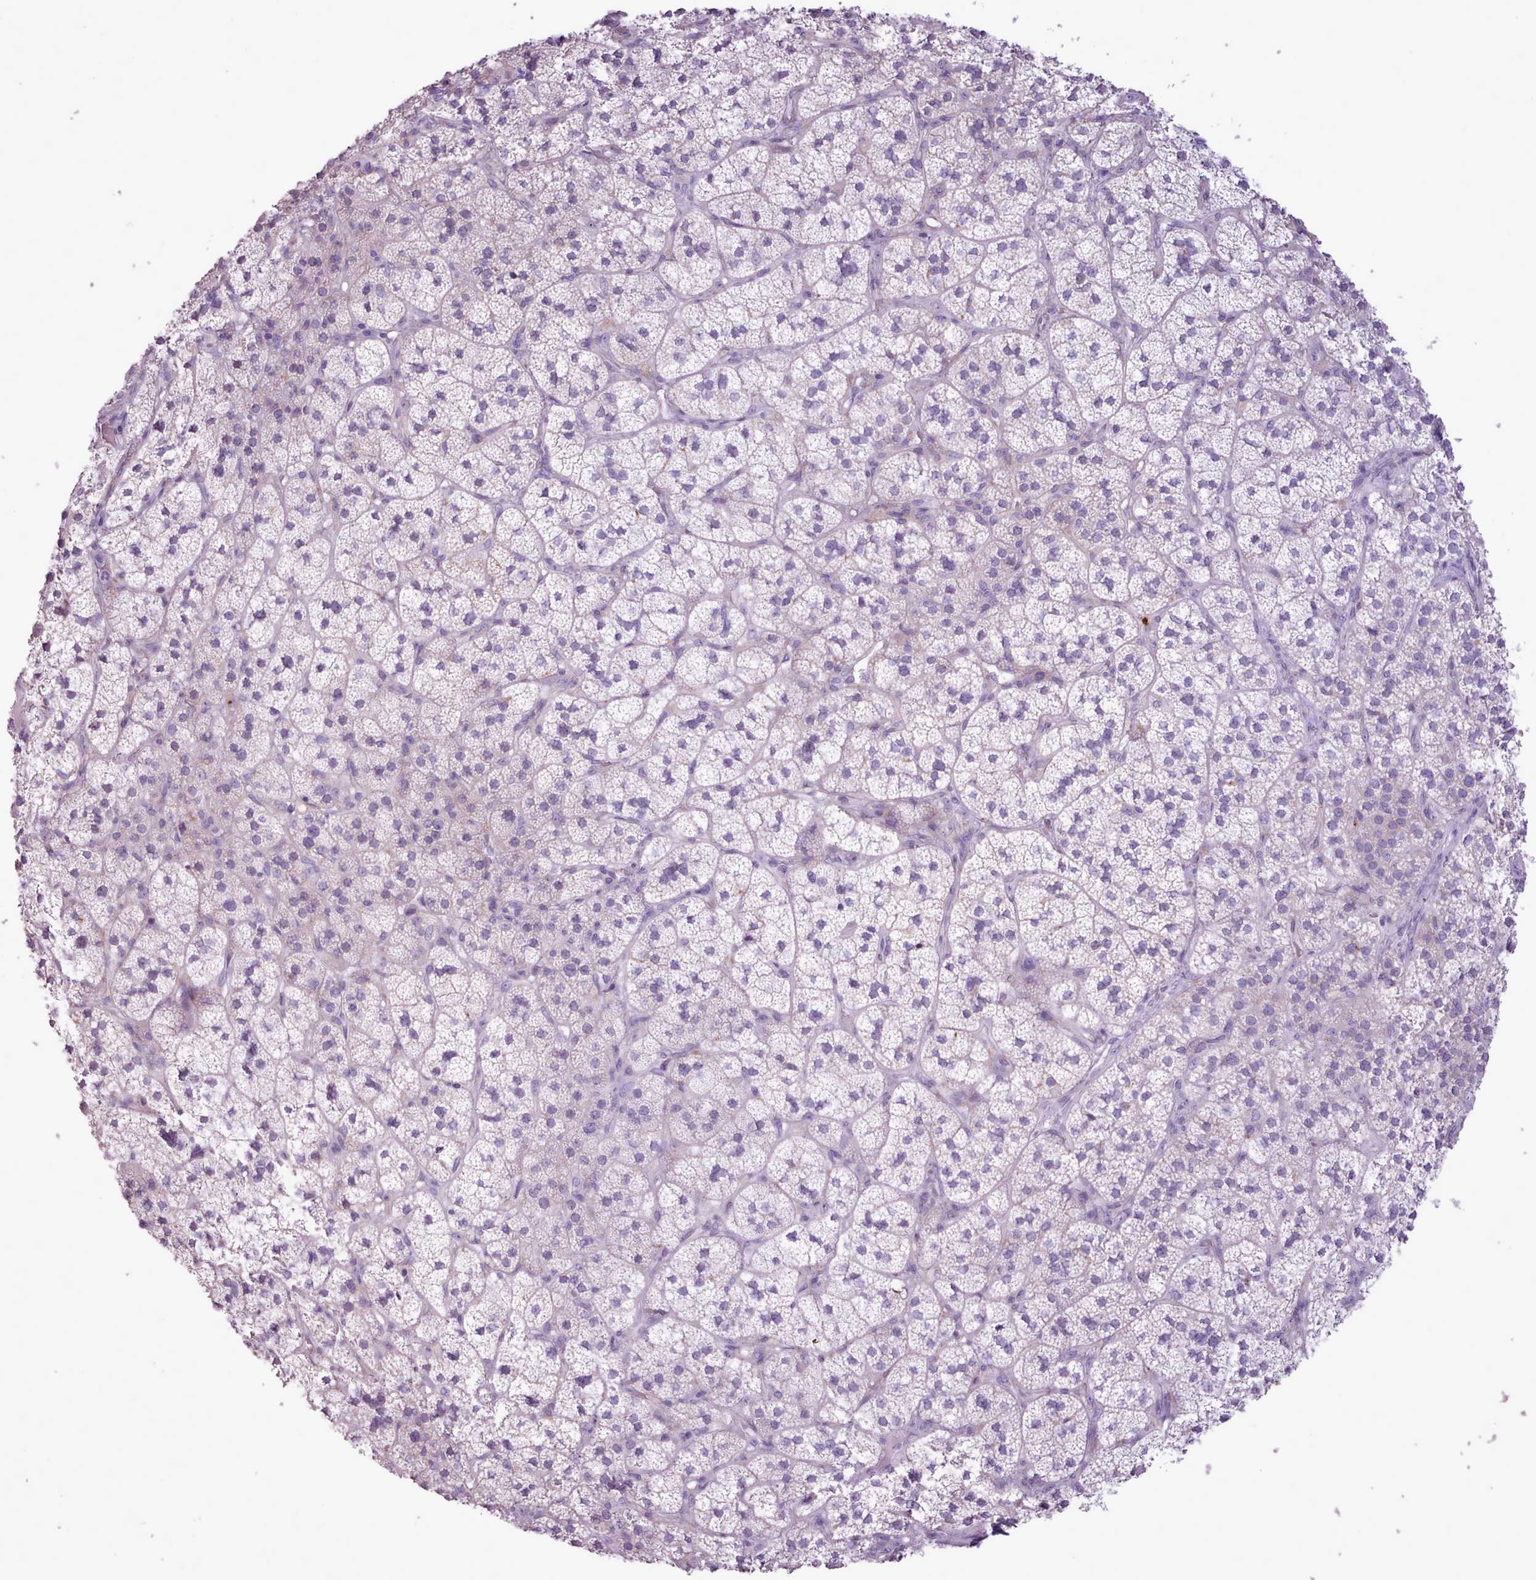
{"staining": {"intensity": "moderate", "quantity": "<25%", "location": "cytoplasmic/membranous"}, "tissue": "adrenal gland", "cell_type": "Glandular cells", "image_type": "normal", "snomed": [{"axis": "morphology", "description": "Normal tissue, NOS"}, {"axis": "topography", "description": "Adrenal gland"}], "caption": "An IHC histopathology image of unremarkable tissue is shown. Protein staining in brown highlights moderate cytoplasmic/membranous positivity in adrenal gland within glandular cells.", "gene": "ATRAID", "patient": {"sex": "female", "age": 58}}